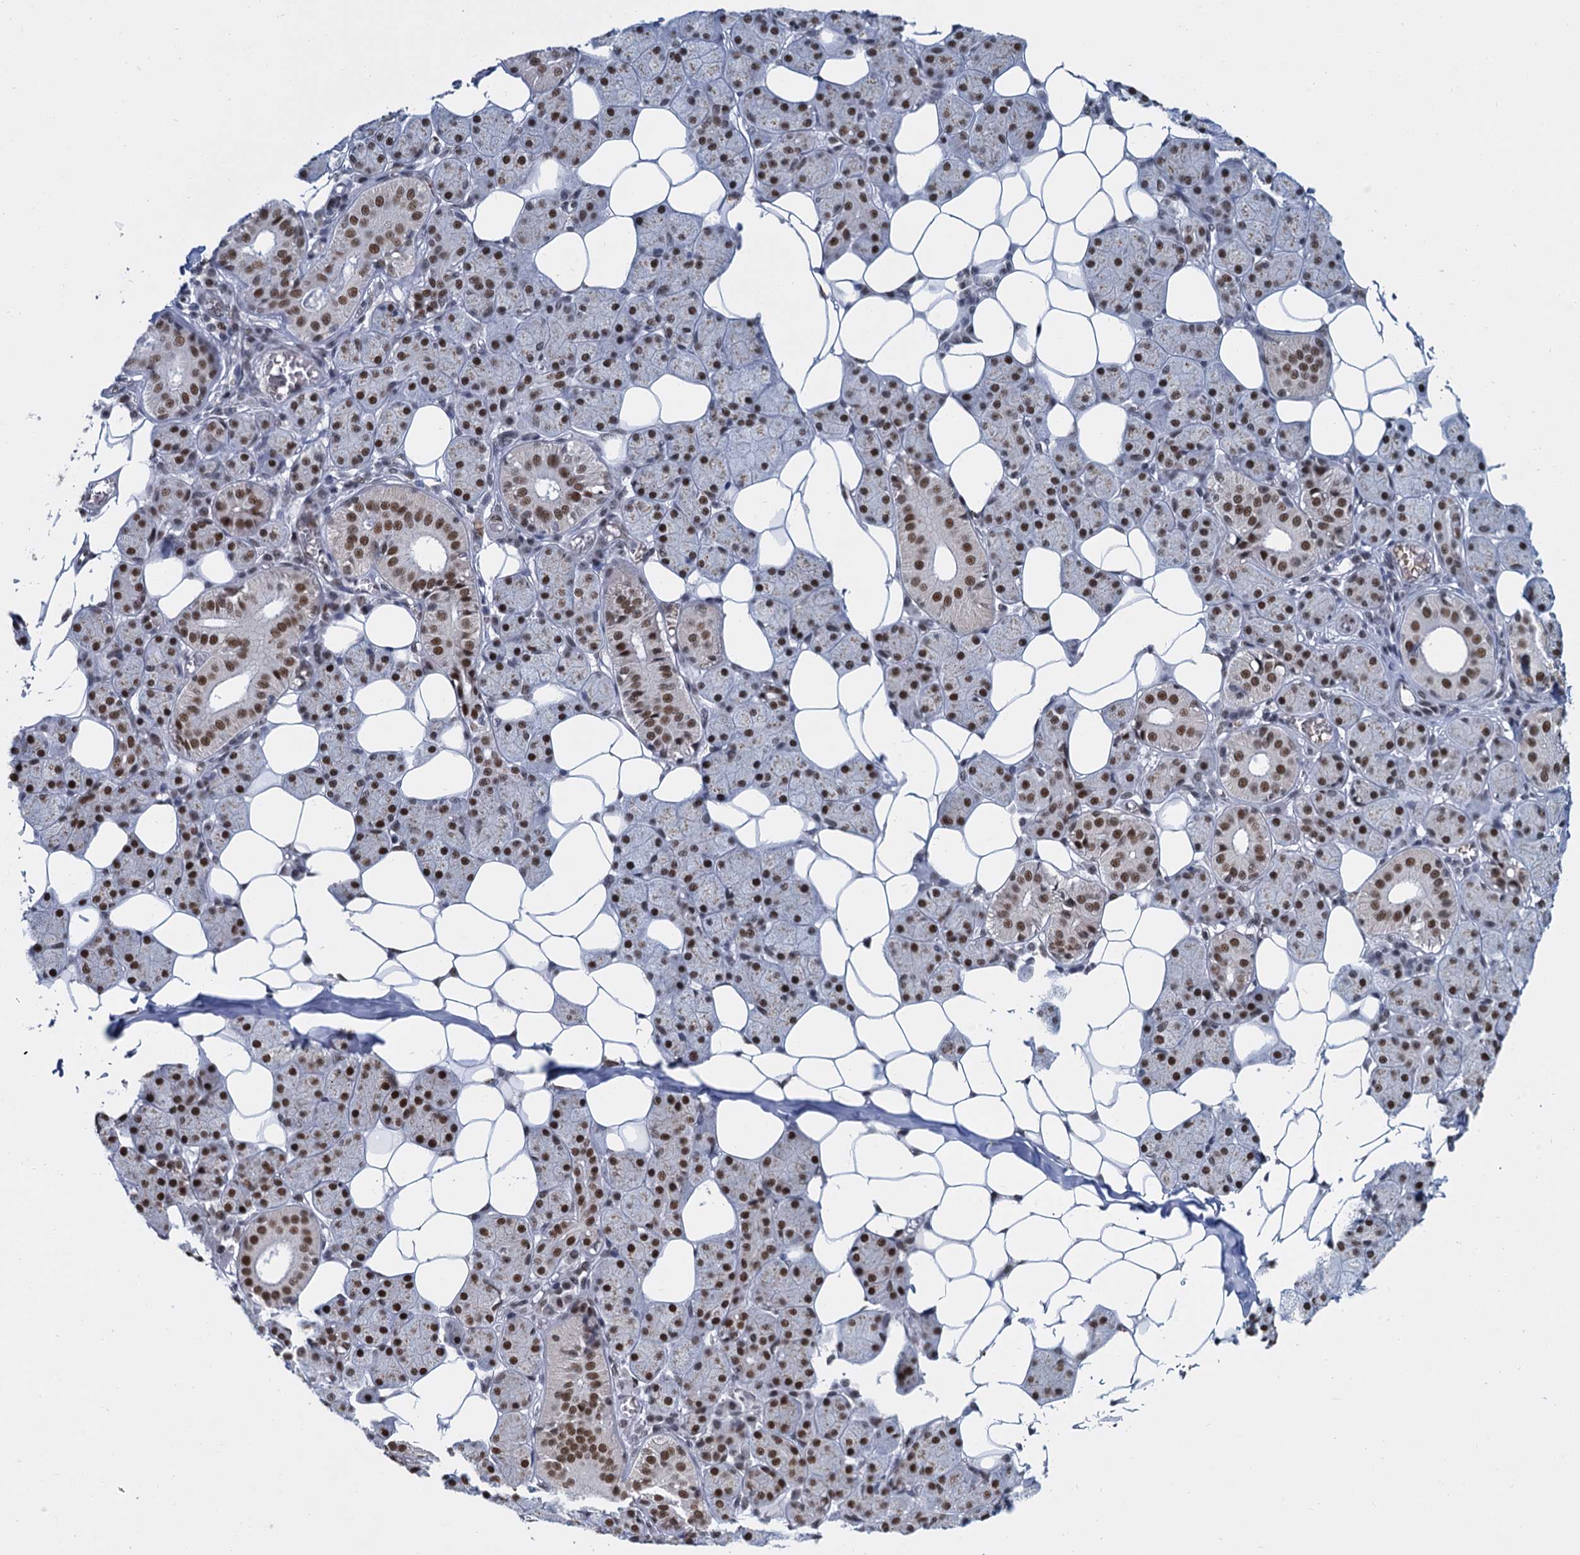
{"staining": {"intensity": "strong", "quantity": ">75%", "location": "nuclear"}, "tissue": "salivary gland", "cell_type": "Glandular cells", "image_type": "normal", "snomed": [{"axis": "morphology", "description": "Normal tissue, NOS"}, {"axis": "topography", "description": "Salivary gland"}], "caption": "An image showing strong nuclear staining in about >75% of glandular cells in benign salivary gland, as visualized by brown immunohistochemical staining.", "gene": "RPRD1A", "patient": {"sex": "female", "age": 33}}